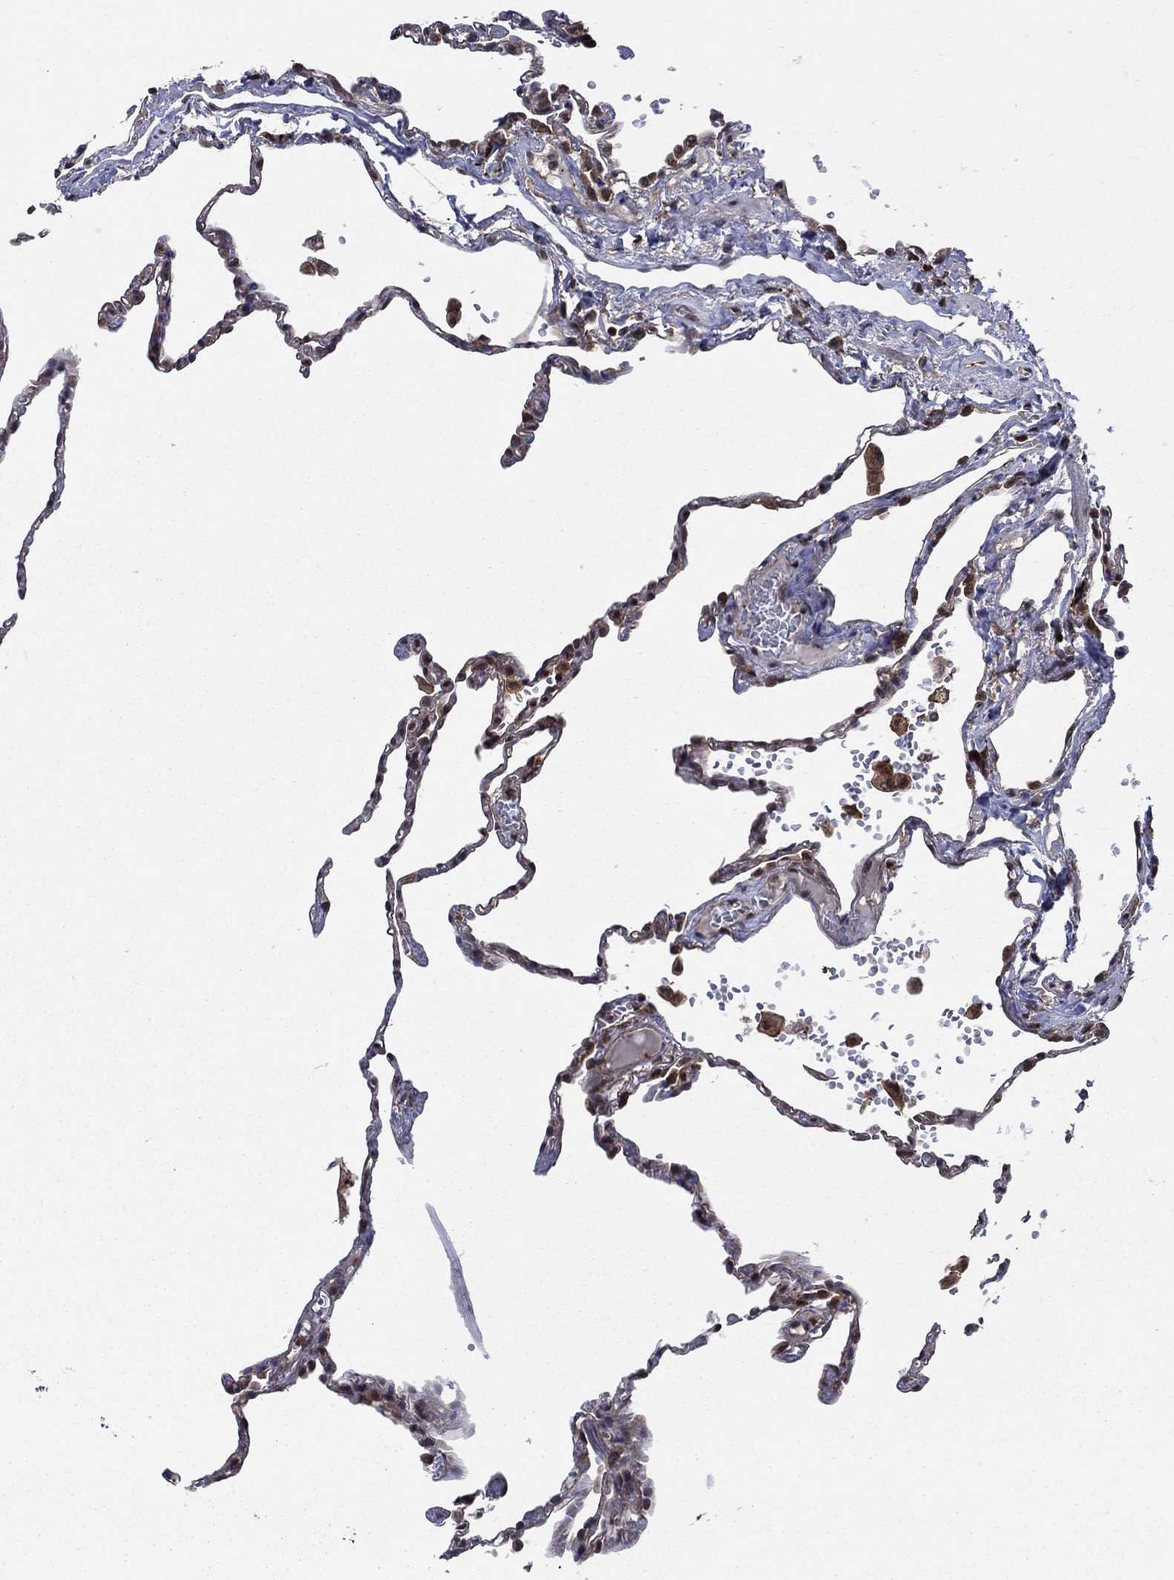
{"staining": {"intensity": "moderate", "quantity": "<25%", "location": "cytoplasmic/membranous"}, "tissue": "lung", "cell_type": "Alveolar cells", "image_type": "normal", "snomed": [{"axis": "morphology", "description": "Normal tissue, NOS"}, {"axis": "topography", "description": "Lung"}], "caption": "DAB immunohistochemical staining of unremarkable lung displays moderate cytoplasmic/membranous protein expression in approximately <25% of alveolar cells.", "gene": "CACYBP", "patient": {"sex": "male", "age": 78}}